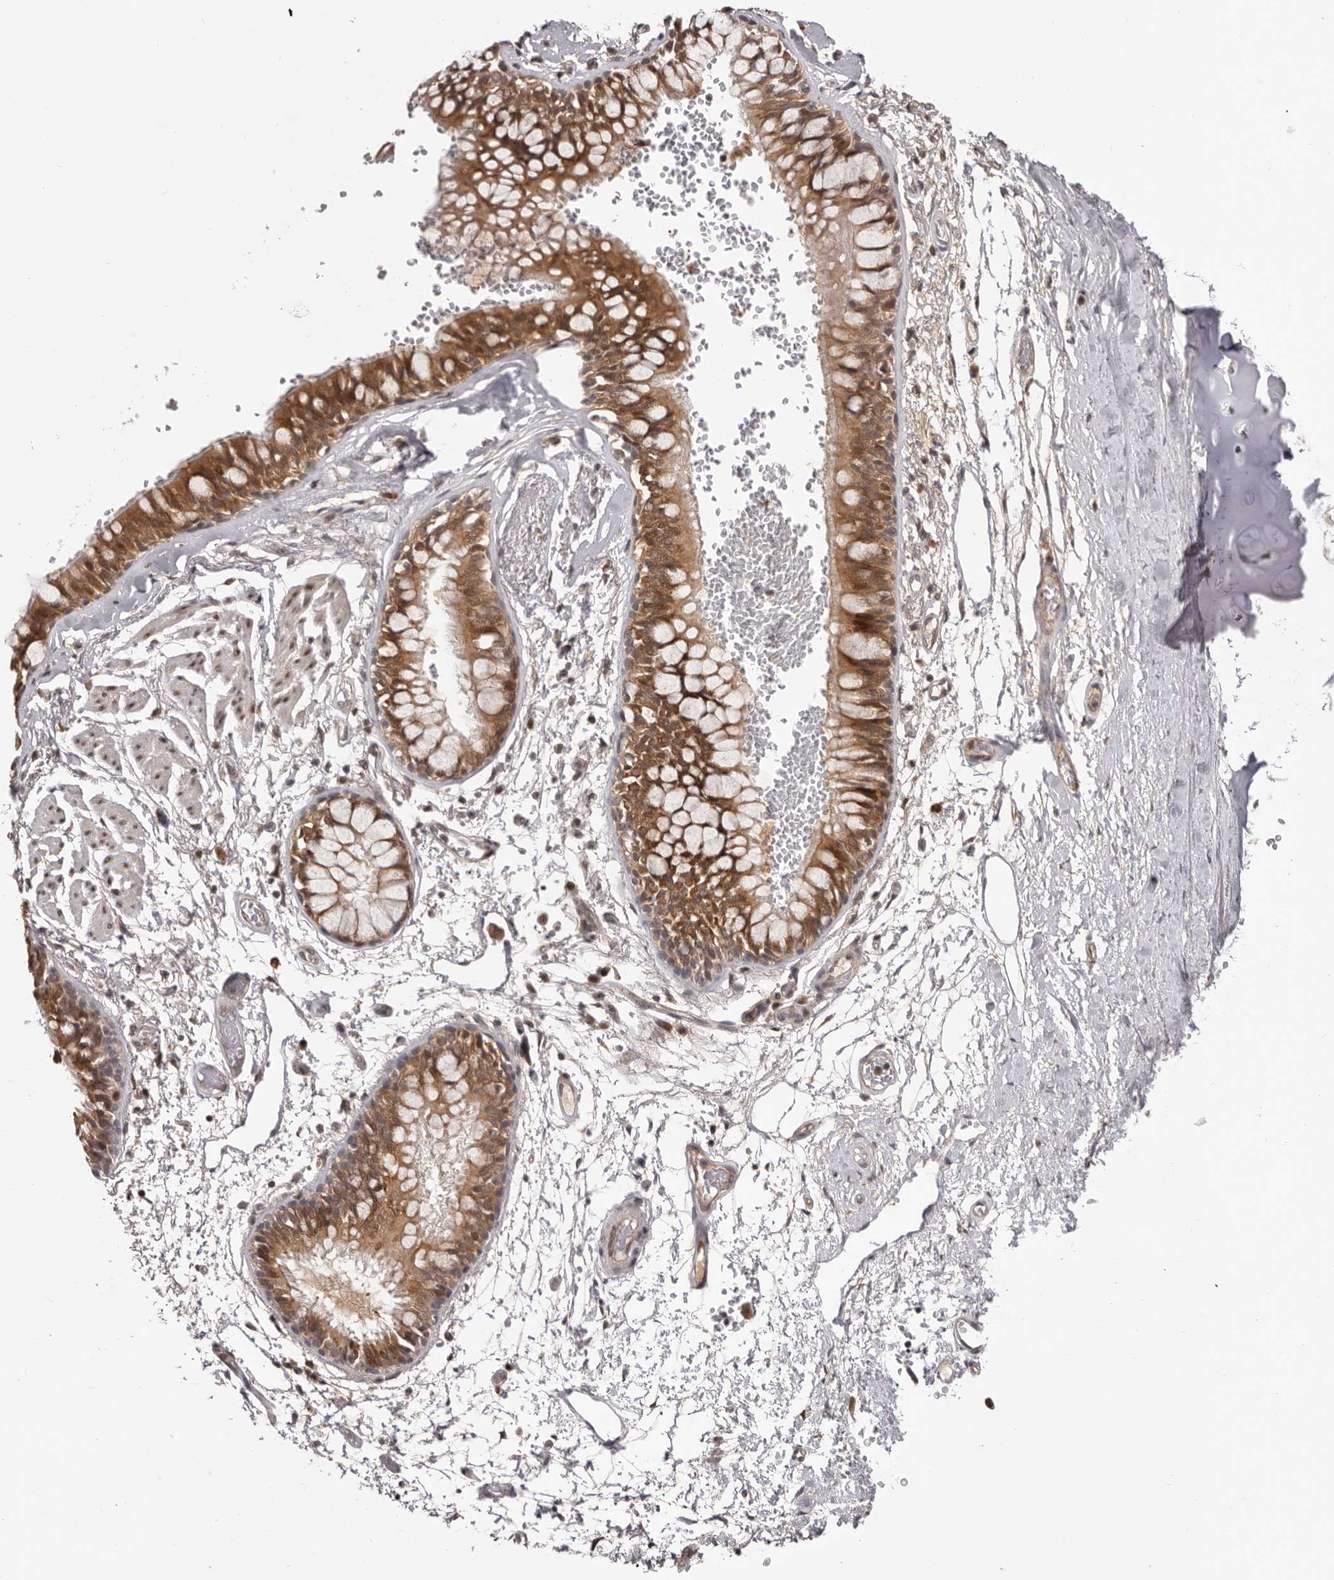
{"staining": {"intensity": "moderate", "quantity": ">75%", "location": "cytoplasmic/membranous,nuclear"}, "tissue": "bronchus", "cell_type": "Respiratory epithelial cells", "image_type": "normal", "snomed": [{"axis": "morphology", "description": "Normal tissue, NOS"}, {"axis": "topography", "description": "Cartilage tissue"}, {"axis": "topography", "description": "Bronchus"}], "caption": "Moderate cytoplasmic/membranous,nuclear positivity for a protein is present in about >75% of respiratory epithelial cells of normal bronchus using immunohistochemistry (IHC).", "gene": "TBX5", "patient": {"sex": "female", "age": 73}}